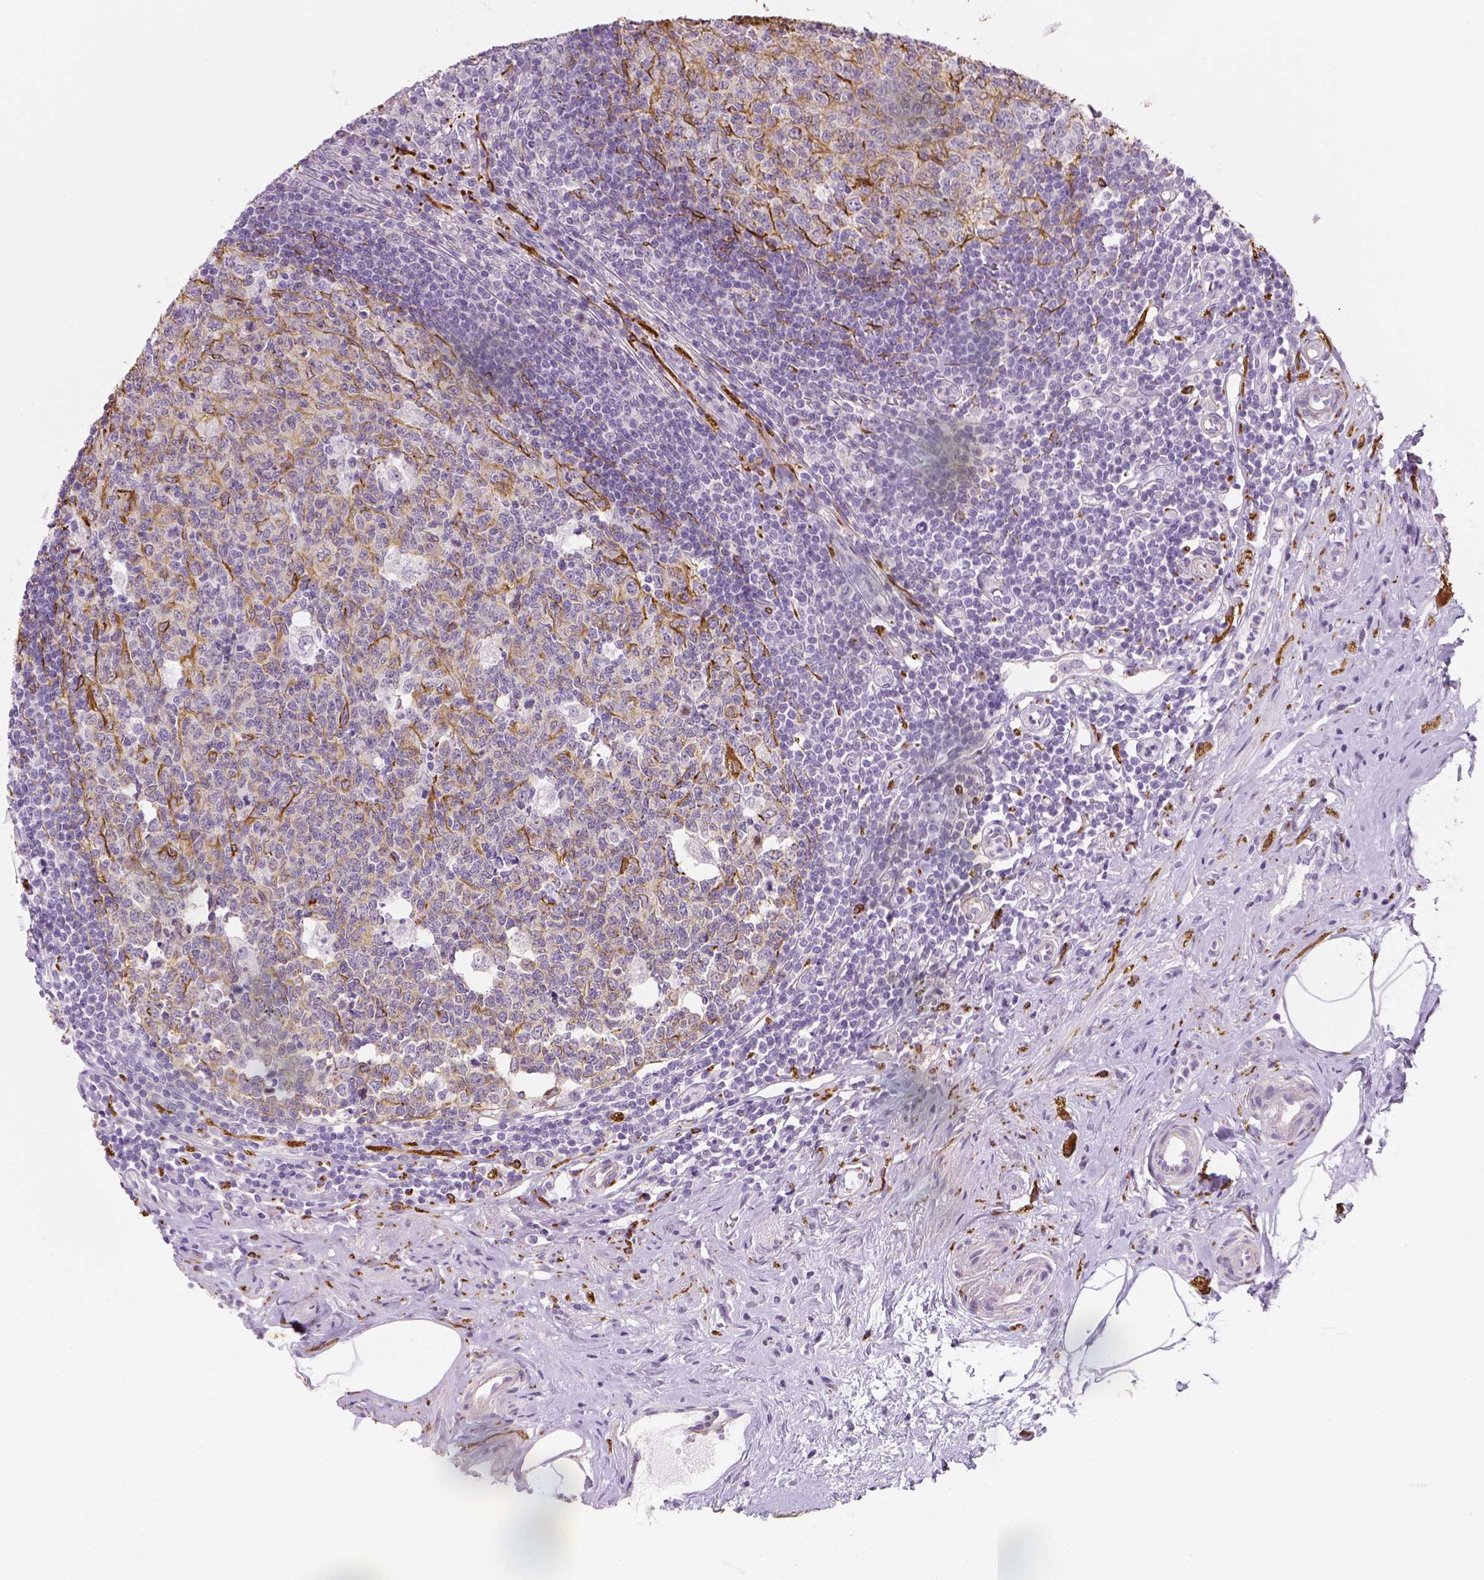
{"staining": {"intensity": "negative", "quantity": "none", "location": "none"}, "tissue": "appendix", "cell_type": "Glandular cells", "image_type": "normal", "snomed": [{"axis": "morphology", "description": "Normal tissue, NOS"}, {"axis": "morphology", "description": "Carcinoma, endometroid"}, {"axis": "topography", "description": "Appendix"}, {"axis": "topography", "description": "Colon"}], "caption": "Glandular cells show no significant expression in benign appendix. The staining was performed using DAB (3,3'-diaminobenzidine) to visualize the protein expression in brown, while the nuclei were stained in blue with hematoxylin (Magnification: 20x).", "gene": "CACNB1", "patient": {"sex": "female", "age": 60}}